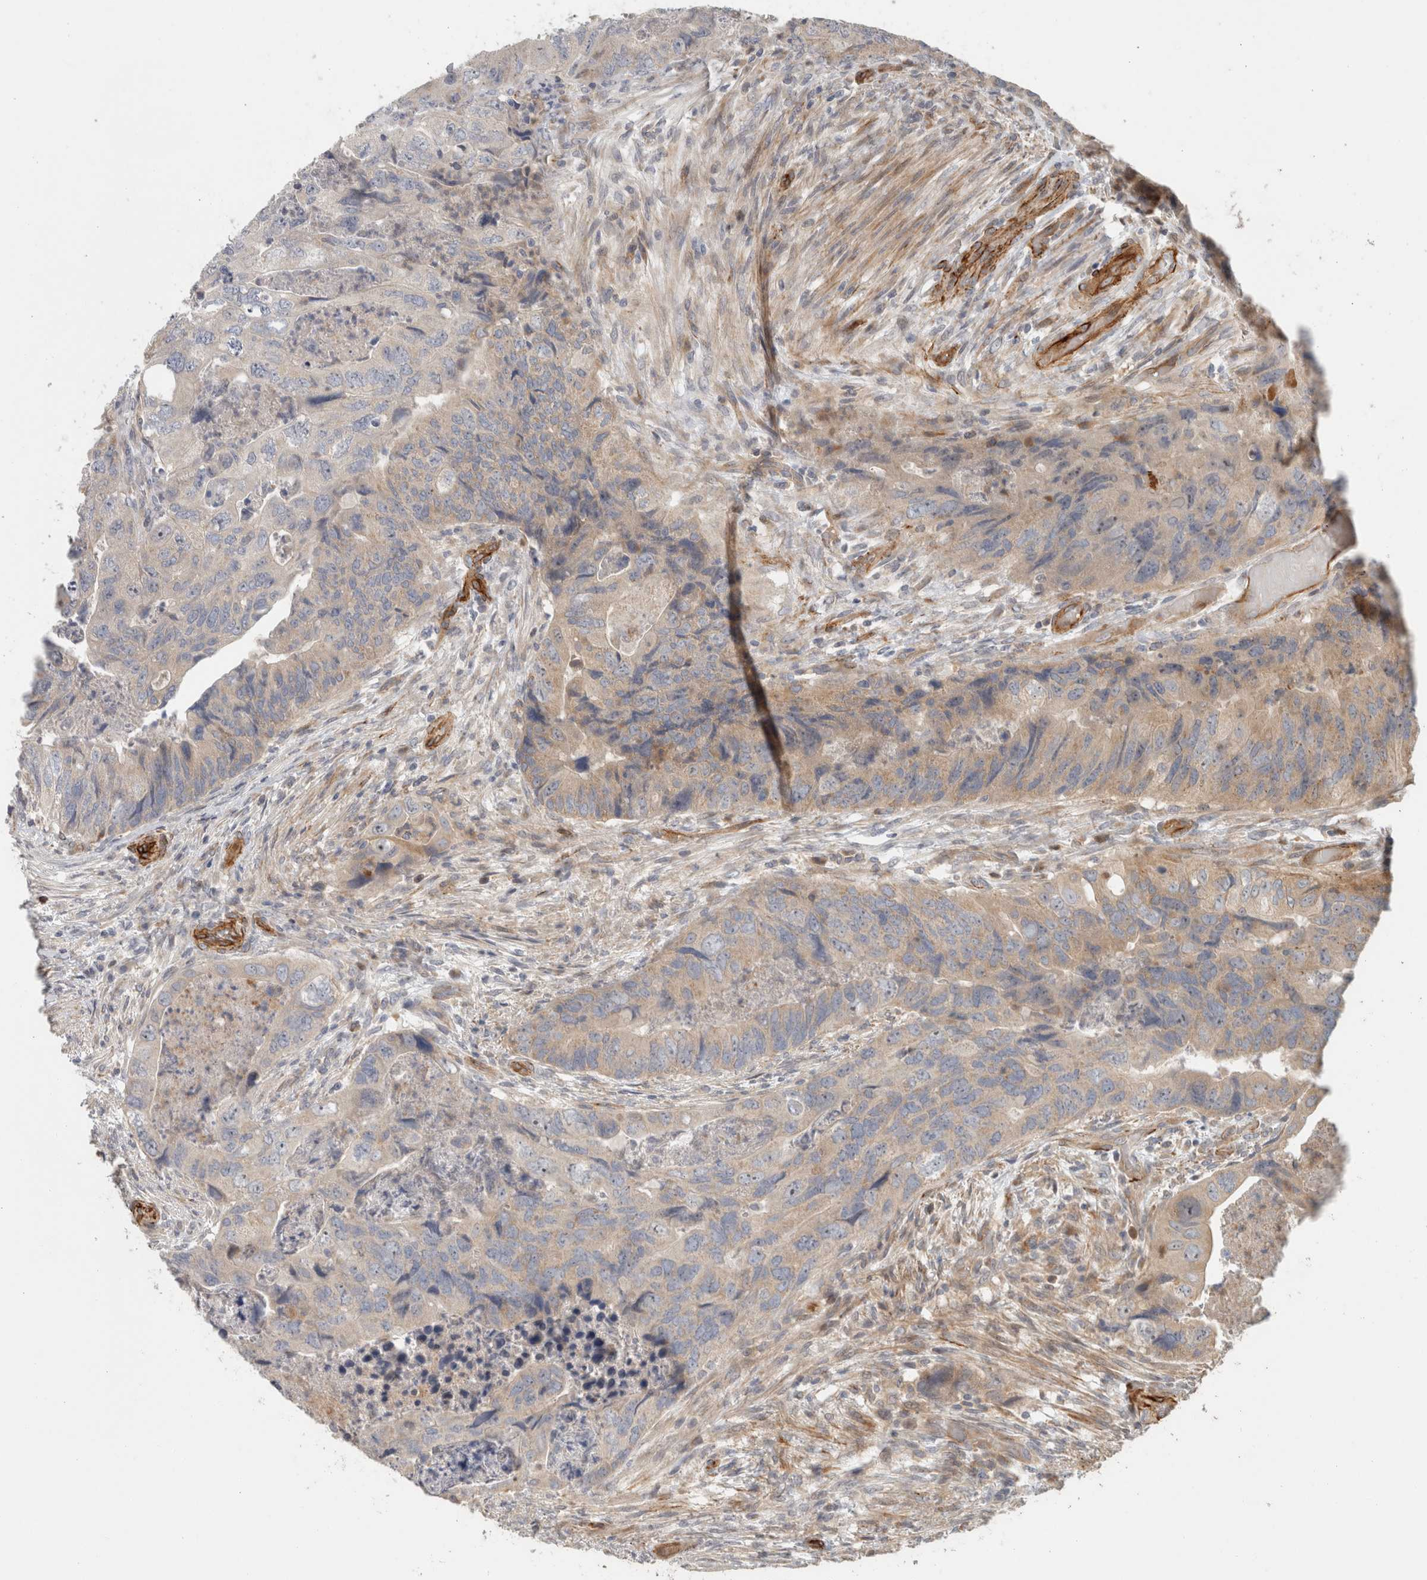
{"staining": {"intensity": "weak", "quantity": "<25%", "location": "cytoplasmic/membranous"}, "tissue": "colorectal cancer", "cell_type": "Tumor cells", "image_type": "cancer", "snomed": [{"axis": "morphology", "description": "Adenocarcinoma, NOS"}, {"axis": "topography", "description": "Rectum"}], "caption": "Tumor cells show no significant expression in colorectal adenocarcinoma.", "gene": "SIPA1L2", "patient": {"sex": "male", "age": 63}}